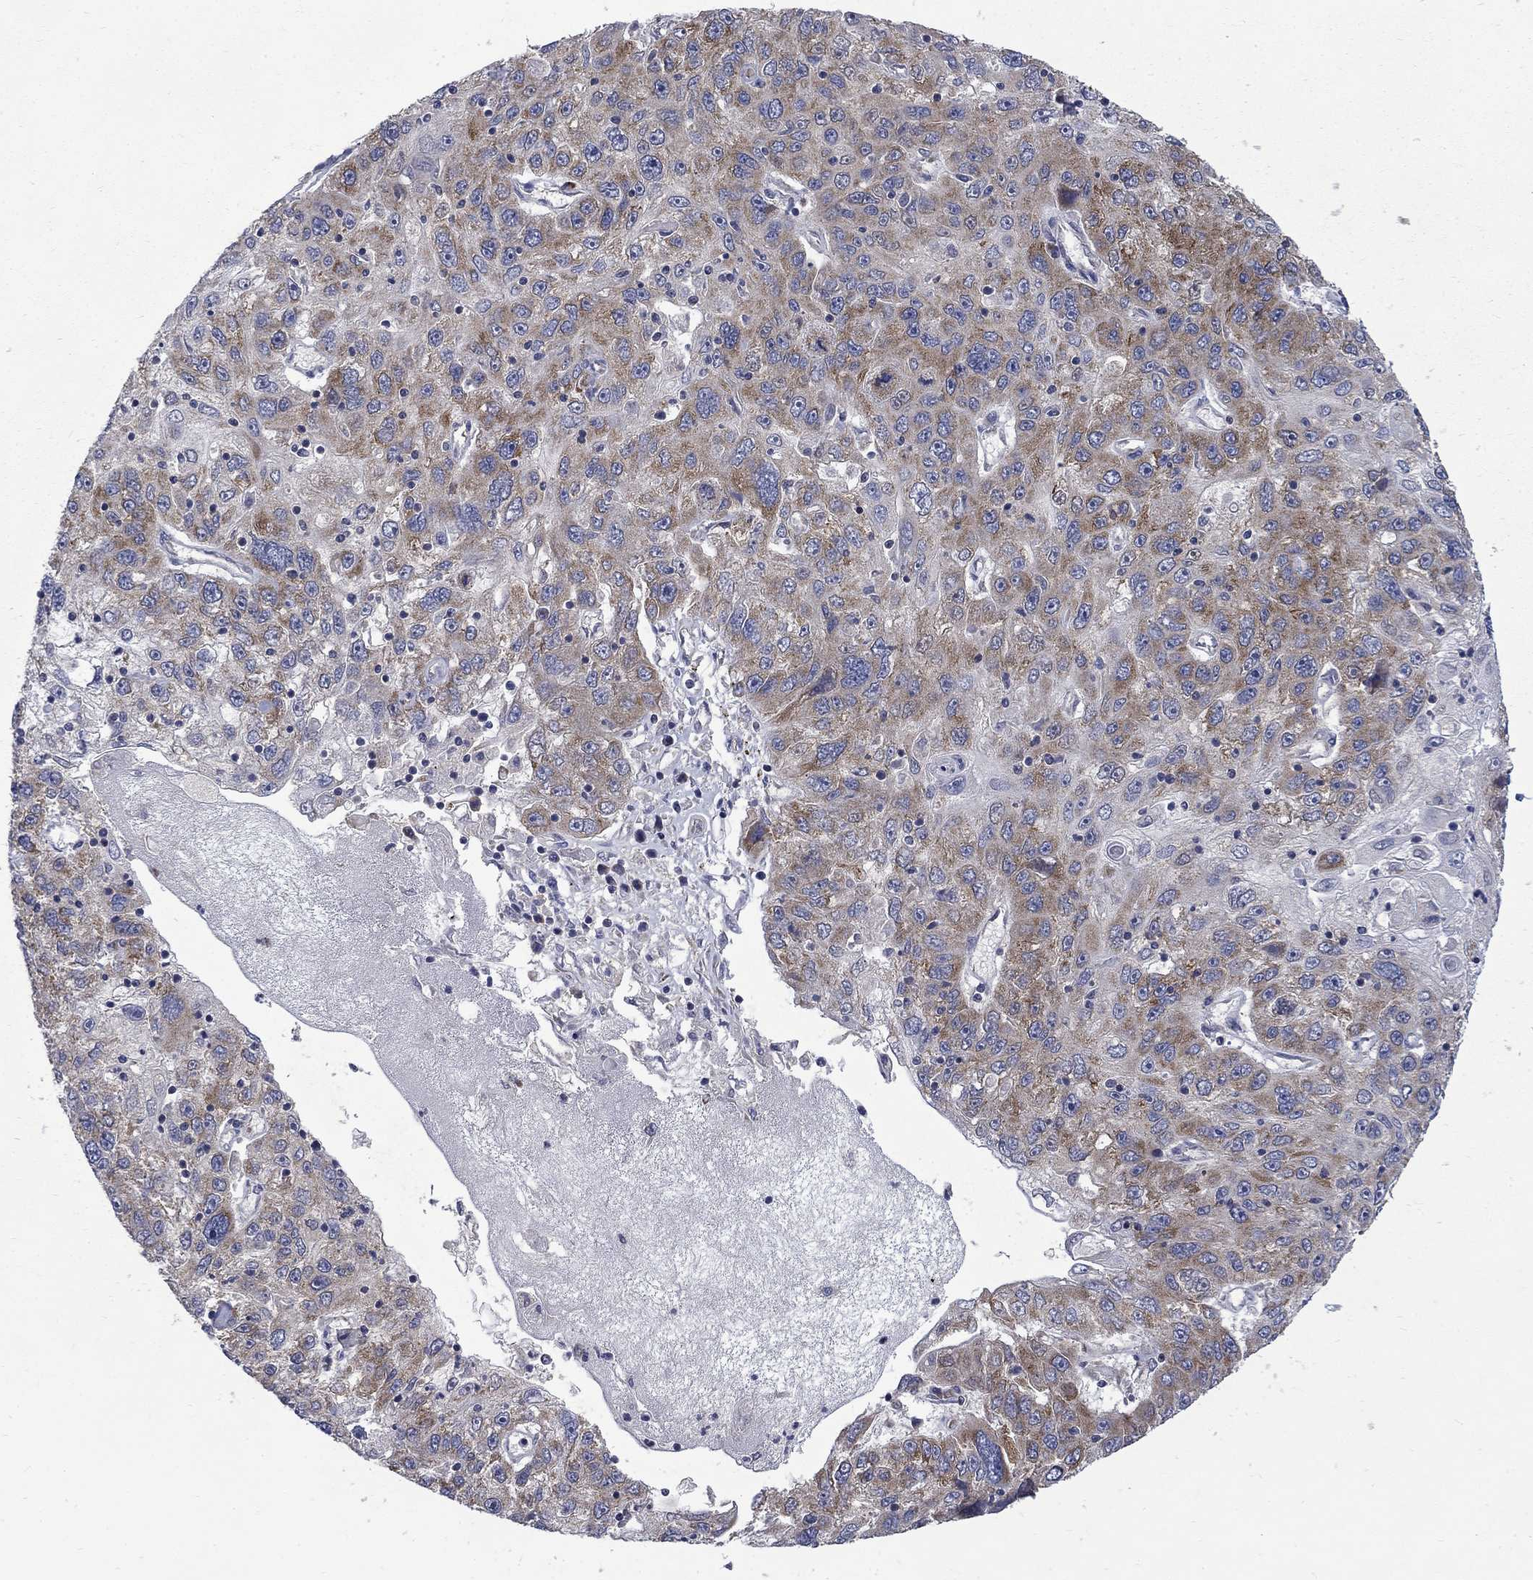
{"staining": {"intensity": "moderate", "quantity": "25%-75%", "location": "cytoplasmic/membranous"}, "tissue": "stomach cancer", "cell_type": "Tumor cells", "image_type": "cancer", "snomed": [{"axis": "morphology", "description": "Adenocarcinoma, NOS"}, {"axis": "topography", "description": "Stomach"}], "caption": "Stomach cancer stained for a protein (brown) reveals moderate cytoplasmic/membranous positive expression in about 25%-75% of tumor cells.", "gene": "HSPA12A", "patient": {"sex": "male", "age": 56}}